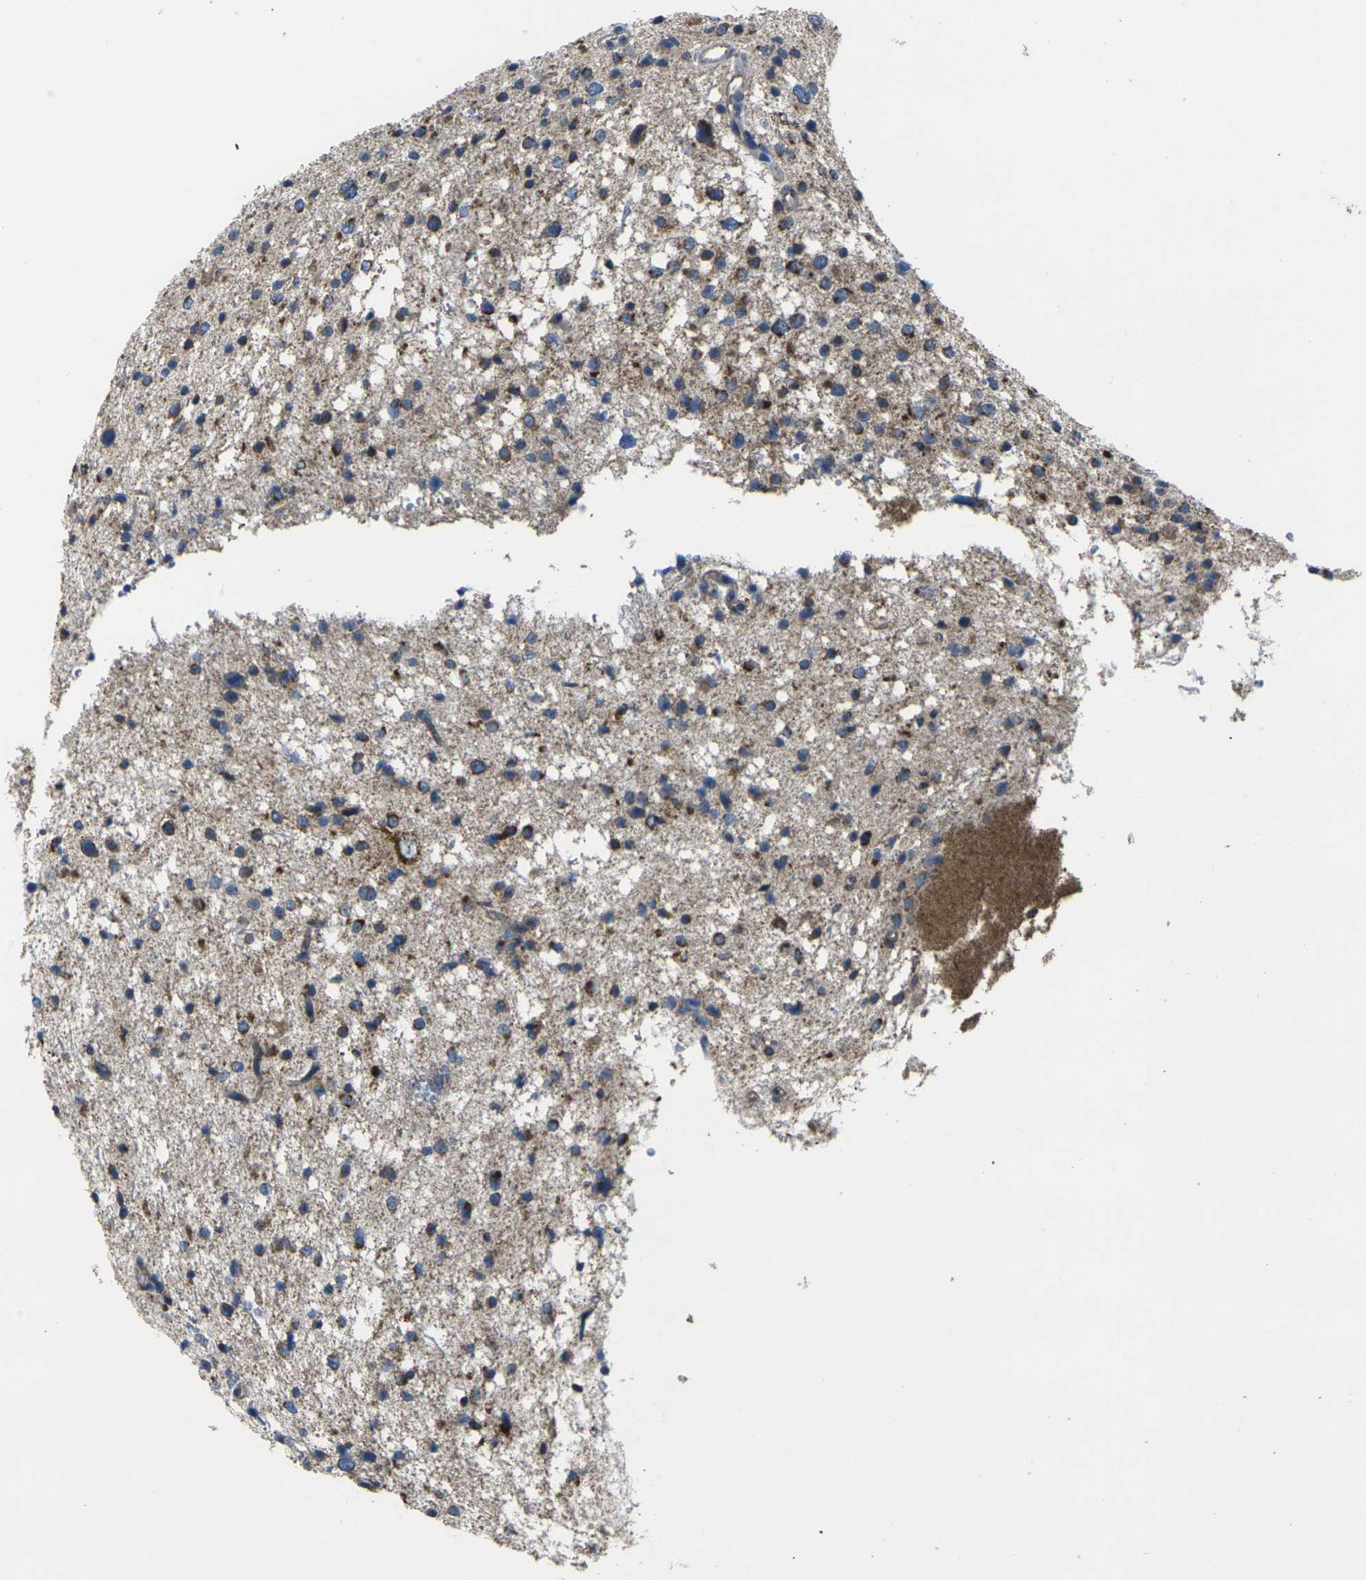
{"staining": {"intensity": "moderate", "quantity": "25%-75%", "location": "cytoplasmic/membranous"}, "tissue": "glioma", "cell_type": "Tumor cells", "image_type": "cancer", "snomed": [{"axis": "morphology", "description": "Glioma, malignant, Low grade"}, {"axis": "topography", "description": "Brain"}], "caption": "This photomicrograph demonstrates immunohistochemistry staining of glioma, with medium moderate cytoplasmic/membranous expression in about 25%-75% of tumor cells.", "gene": "TMEM120B", "patient": {"sex": "female", "age": 37}}